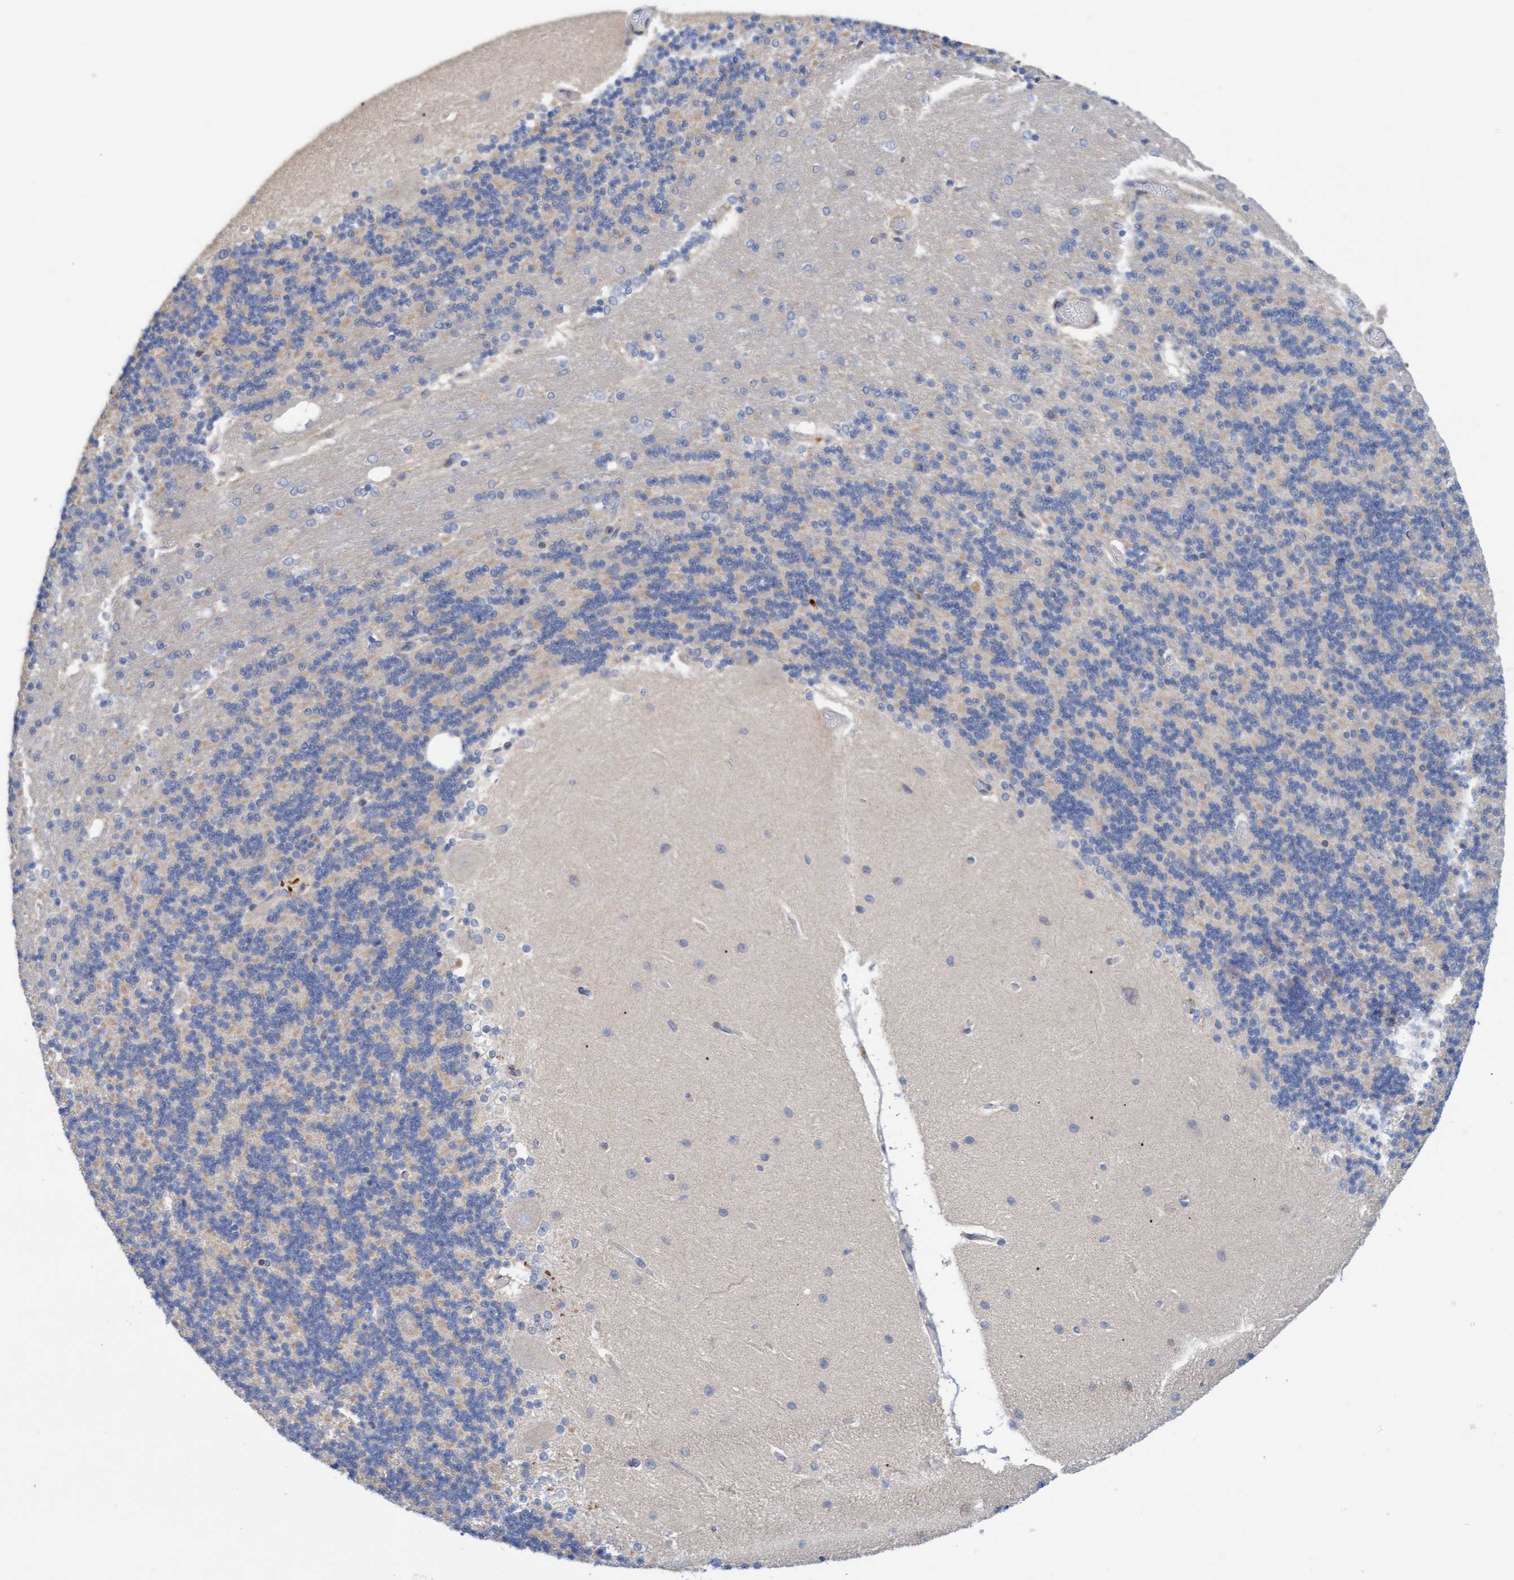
{"staining": {"intensity": "negative", "quantity": "none", "location": "none"}, "tissue": "cerebellum", "cell_type": "Cells in granular layer", "image_type": "normal", "snomed": [{"axis": "morphology", "description": "Normal tissue, NOS"}, {"axis": "topography", "description": "Cerebellum"}], "caption": "DAB (3,3'-diaminobenzidine) immunohistochemical staining of unremarkable cerebellum displays no significant staining in cells in granular layer.", "gene": "MMP8", "patient": {"sex": "female", "age": 54}}